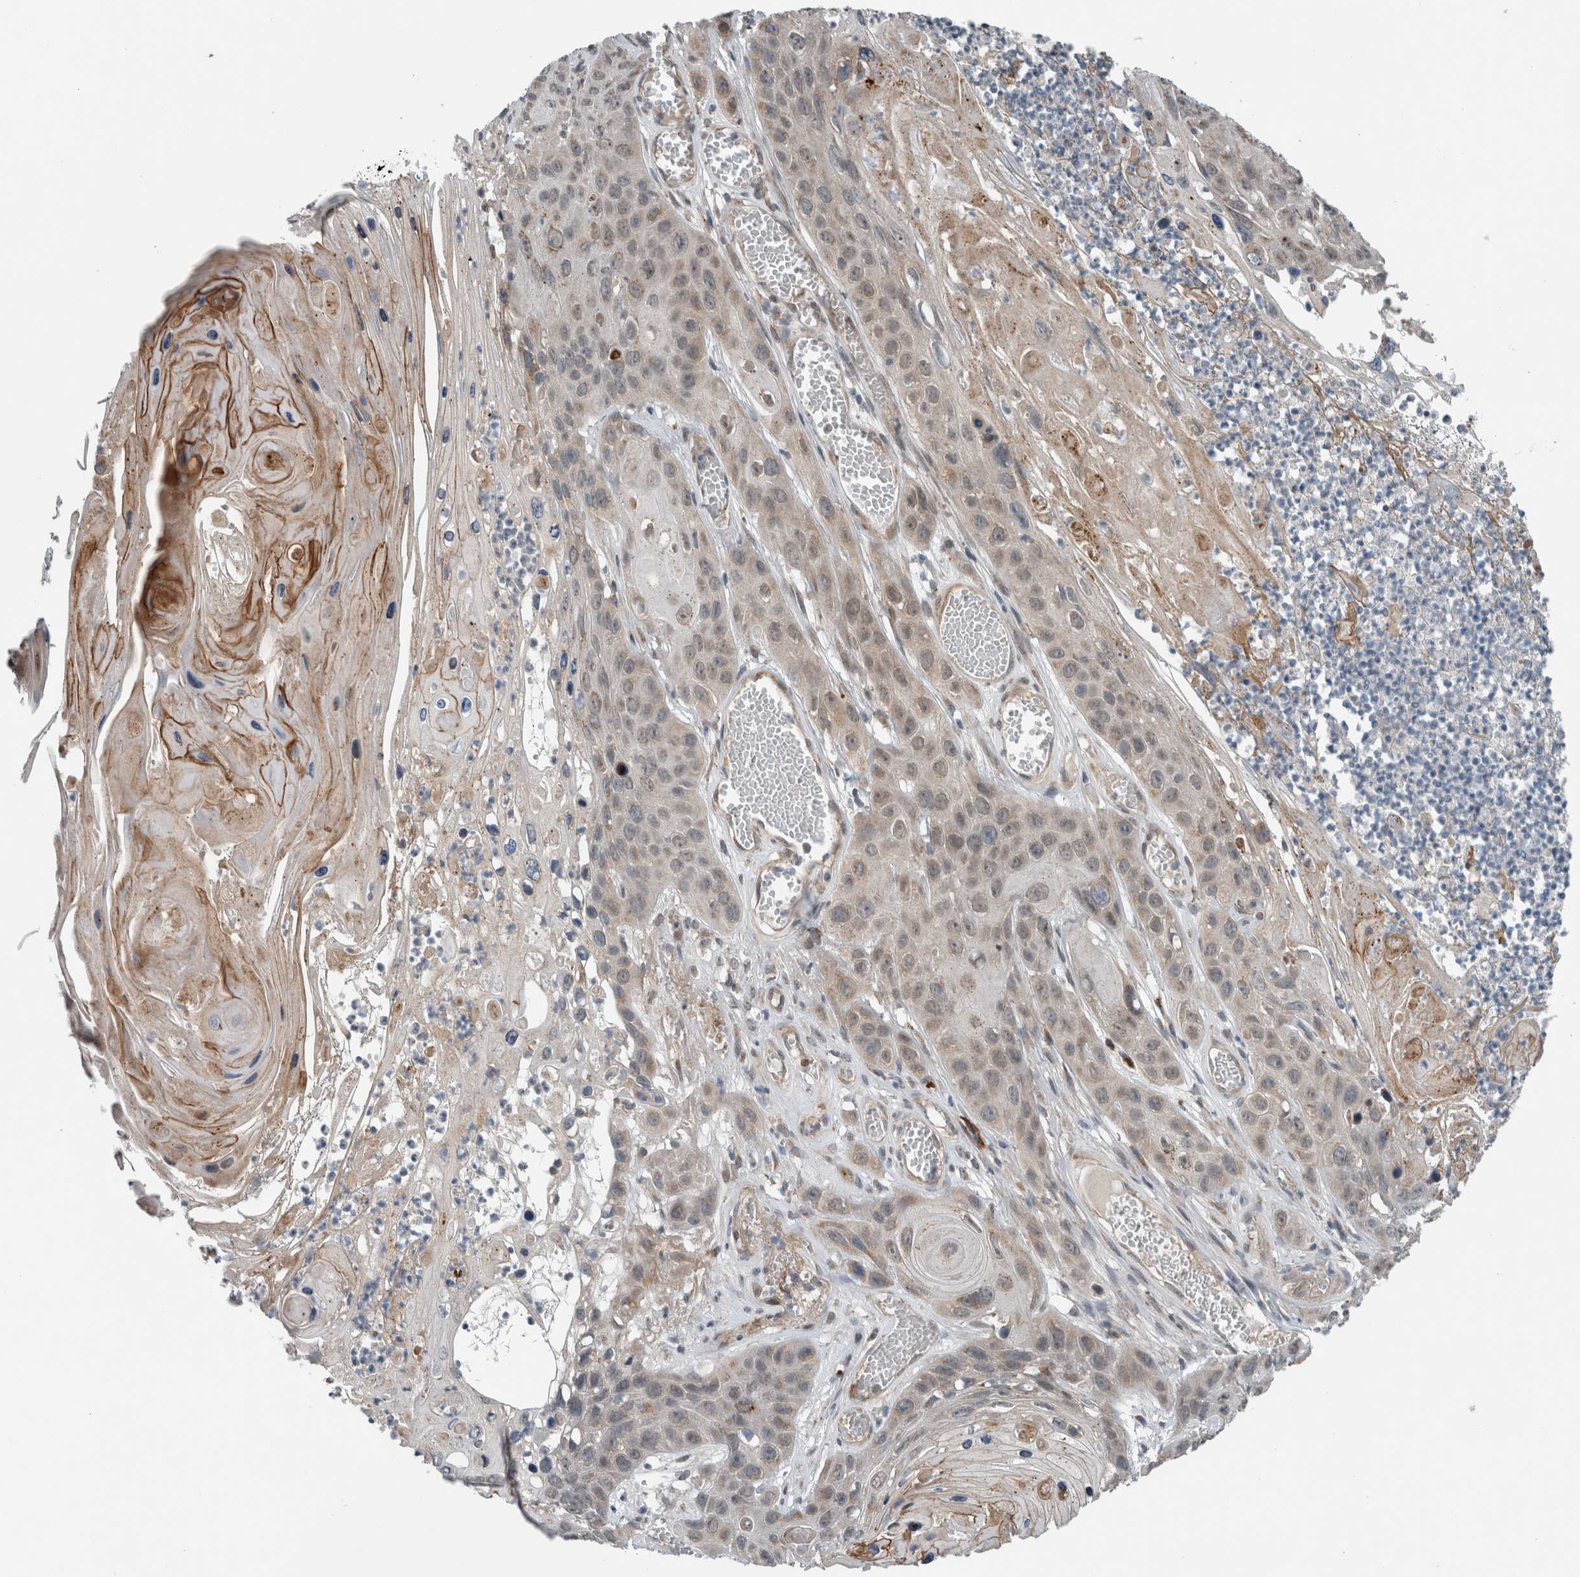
{"staining": {"intensity": "weak", "quantity": "25%-75%", "location": "cytoplasmic/membranous"}, "tissue": "skin cancer", "cell_type": "Tumor cells", "image_type": "cancer", "snomed": [{"axis": "morphology", "description": "Squamous cell carcinoma, NOS"}, {"axis": "topography", "description": "Skin"}], "caption": "An immunohistochemistry photomicrograph of tumor tissue is shown. Protein staining in brown labels weak cytoplasmic/membranous positivity in skin cancer within tumor cells. The protein of interest is shown in brown color, while the nuclei are stained blue.", "gene": "GBA2", "patient": {"sex": "male", "age": 55}}